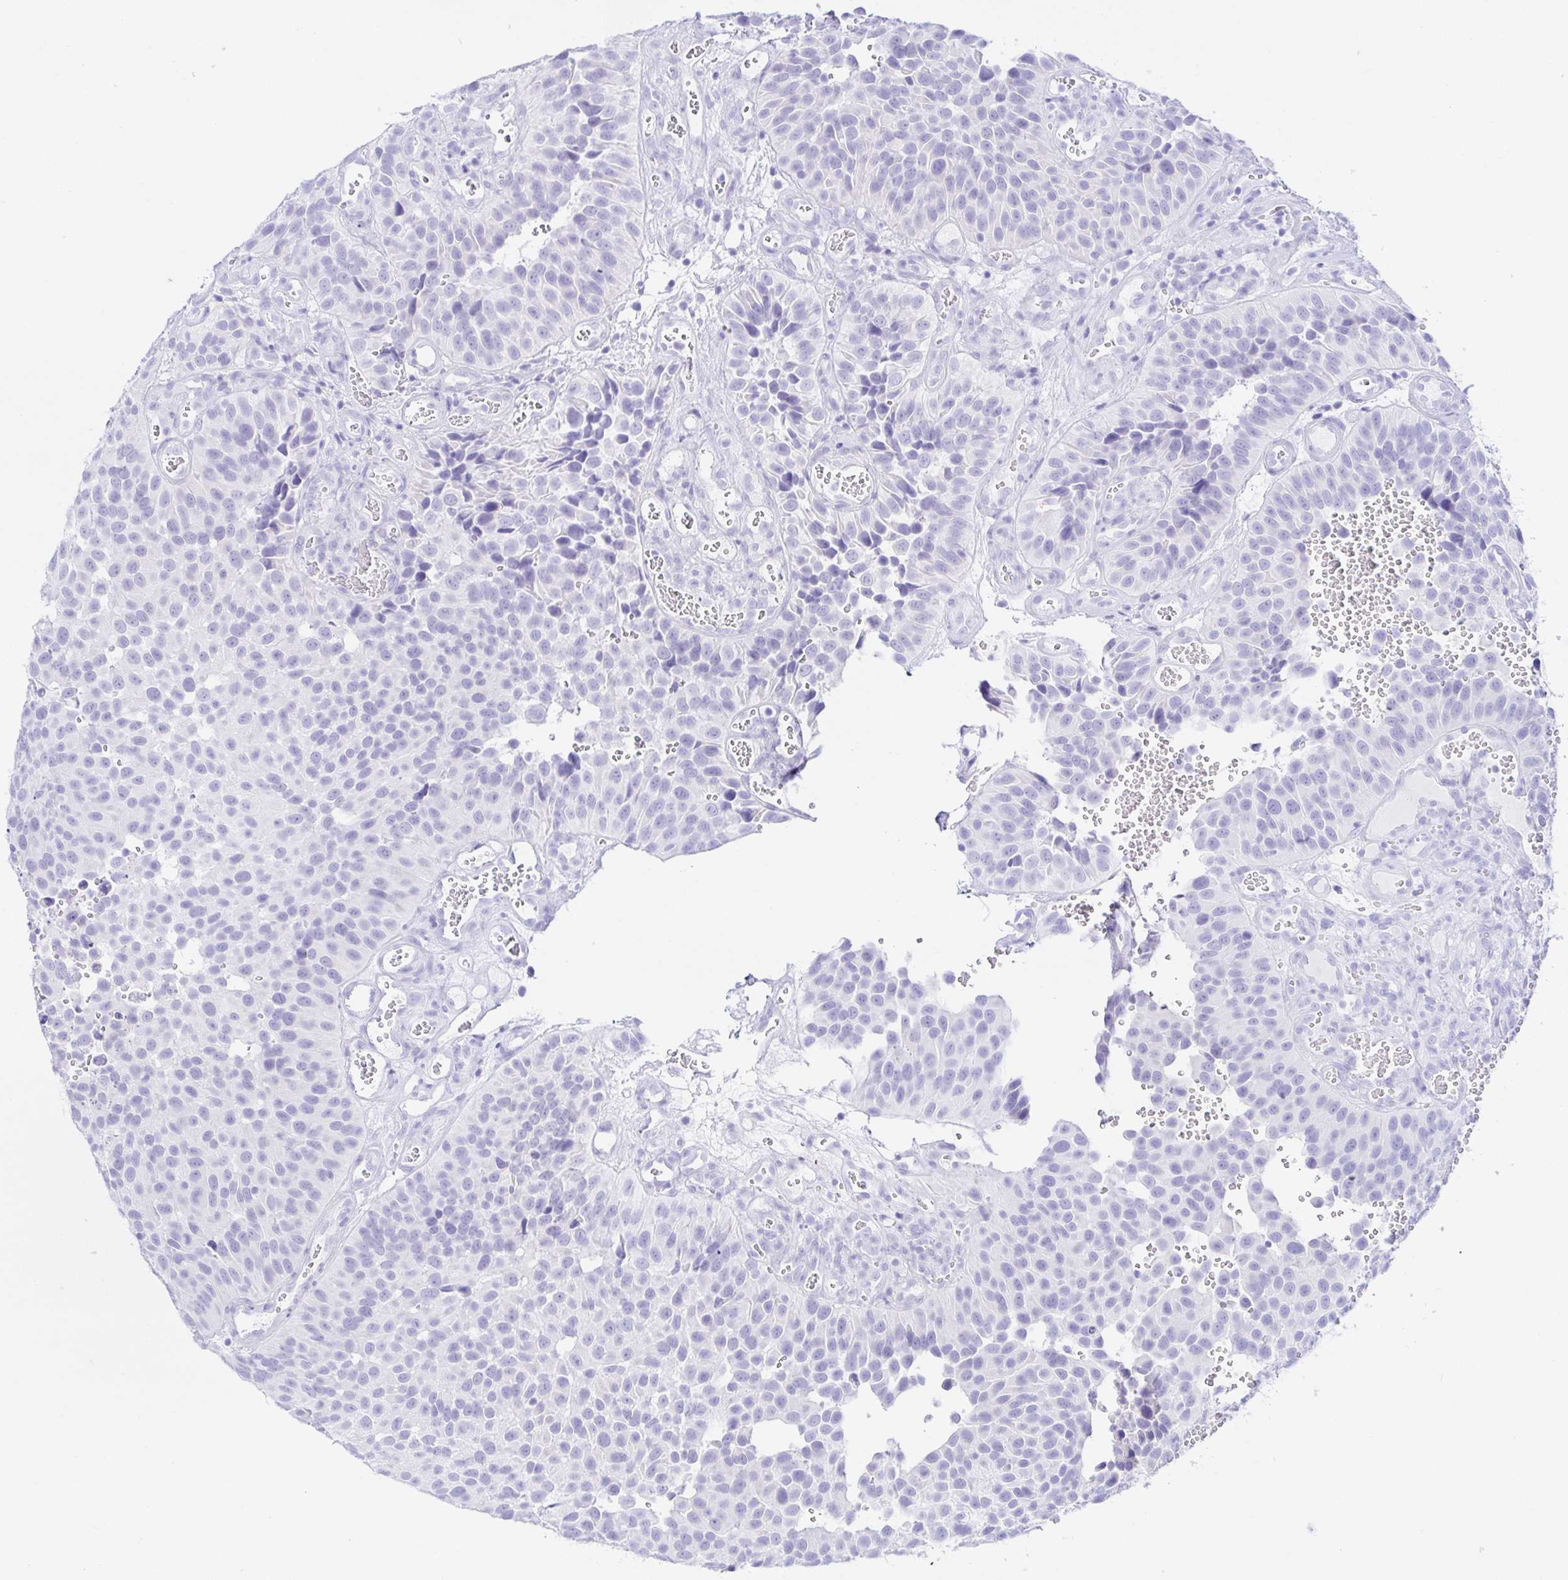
{"staining": {"intensity": "negative", "quantity": "none", "location": "none"}, "tissue": "urothelial cancer", "cell_type": "Tumor cells", "image_type": "cancer", "snomed": [{"axis": "morphology", "description": "Urothelial carcinoma, Low grade"}, {"axis": "topography", "description": "Urinary bladder"}], "caption": "Immunohistochemical staining of human low-grade urothelial carcinoma shows no significant expression in tumor cells.", "gene": "PAX8", "patient": {"sex": "male", "age": 76}}